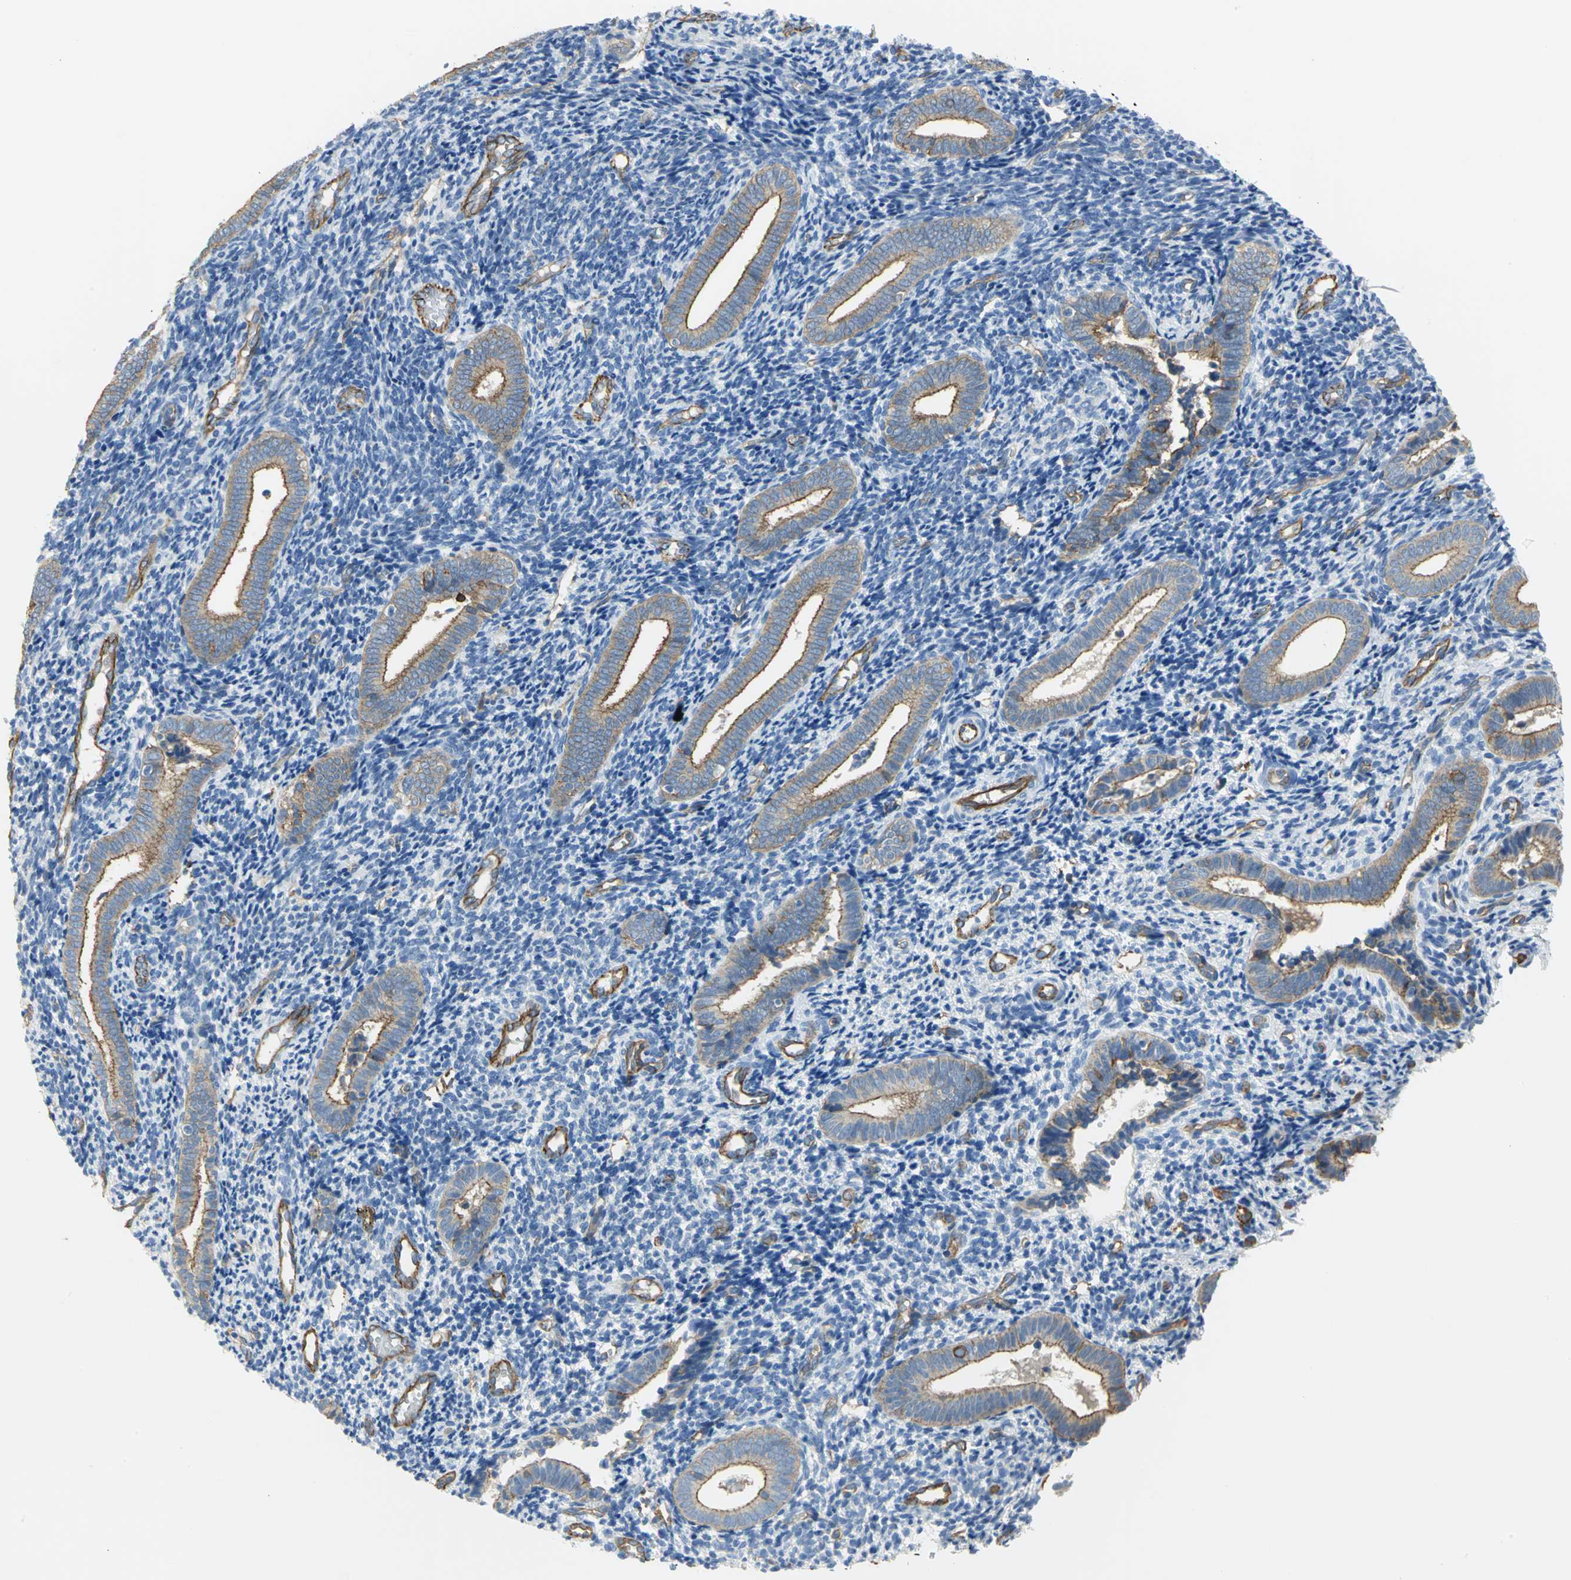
{"staining": {"intensity": "negative", "quantity": "none", "location": "none"}, "tissue": "endometrium", "cell_type": "Cells in endometrial stroma", "image_type": "normal", "snomed": [{"axis": "morphology", "description": "Normal tissue, NOS"}, {"axis": "topography", "description": "Uterus"}, {"axis": "topography", "description": "Endometrium"}], "caption": "IHC of normal endometrium demonstrates no staining in cells in endometrial stroma.", "gene": "FLNB", "patient": {"sex": "female", "age": 33}}